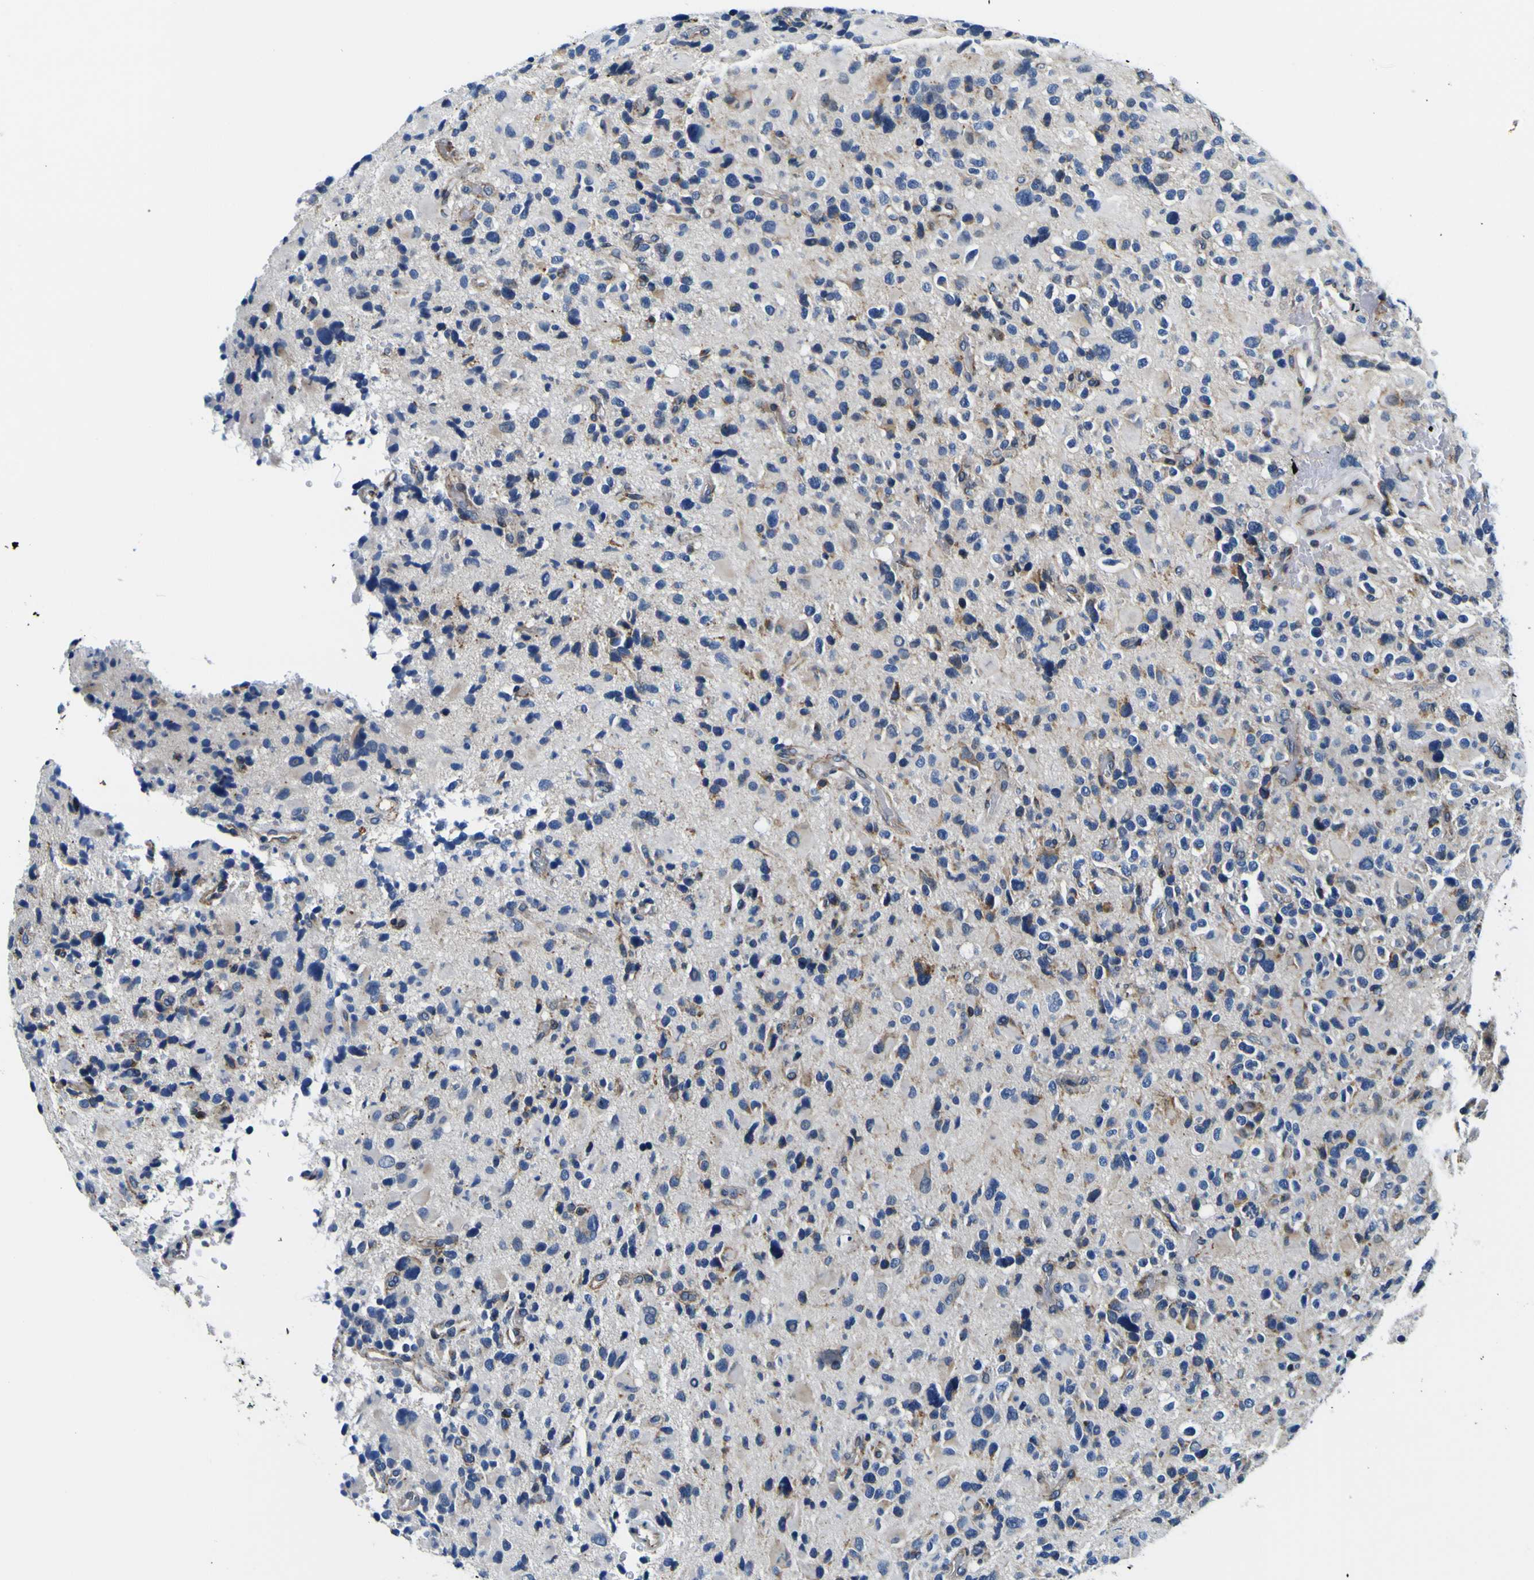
{"staining": {"intensity": "weak", "quantity": "<25%", "location": "cytoplasmic/membranous"}, "tissue": "glioma", "cell_type": "Tumor cells", "image_type": "cancer", "snomed": [{"axis": "morphology", "description": "Glioma, malignant, High grade"}, {"axis": "topography", "description": "Brain"}], "caption": "Tumor cells are negative for protein expression in human malignant glioma (high-grade).", "gene": "NLRP3", "patient": {"sex": "male", "age": 48}}